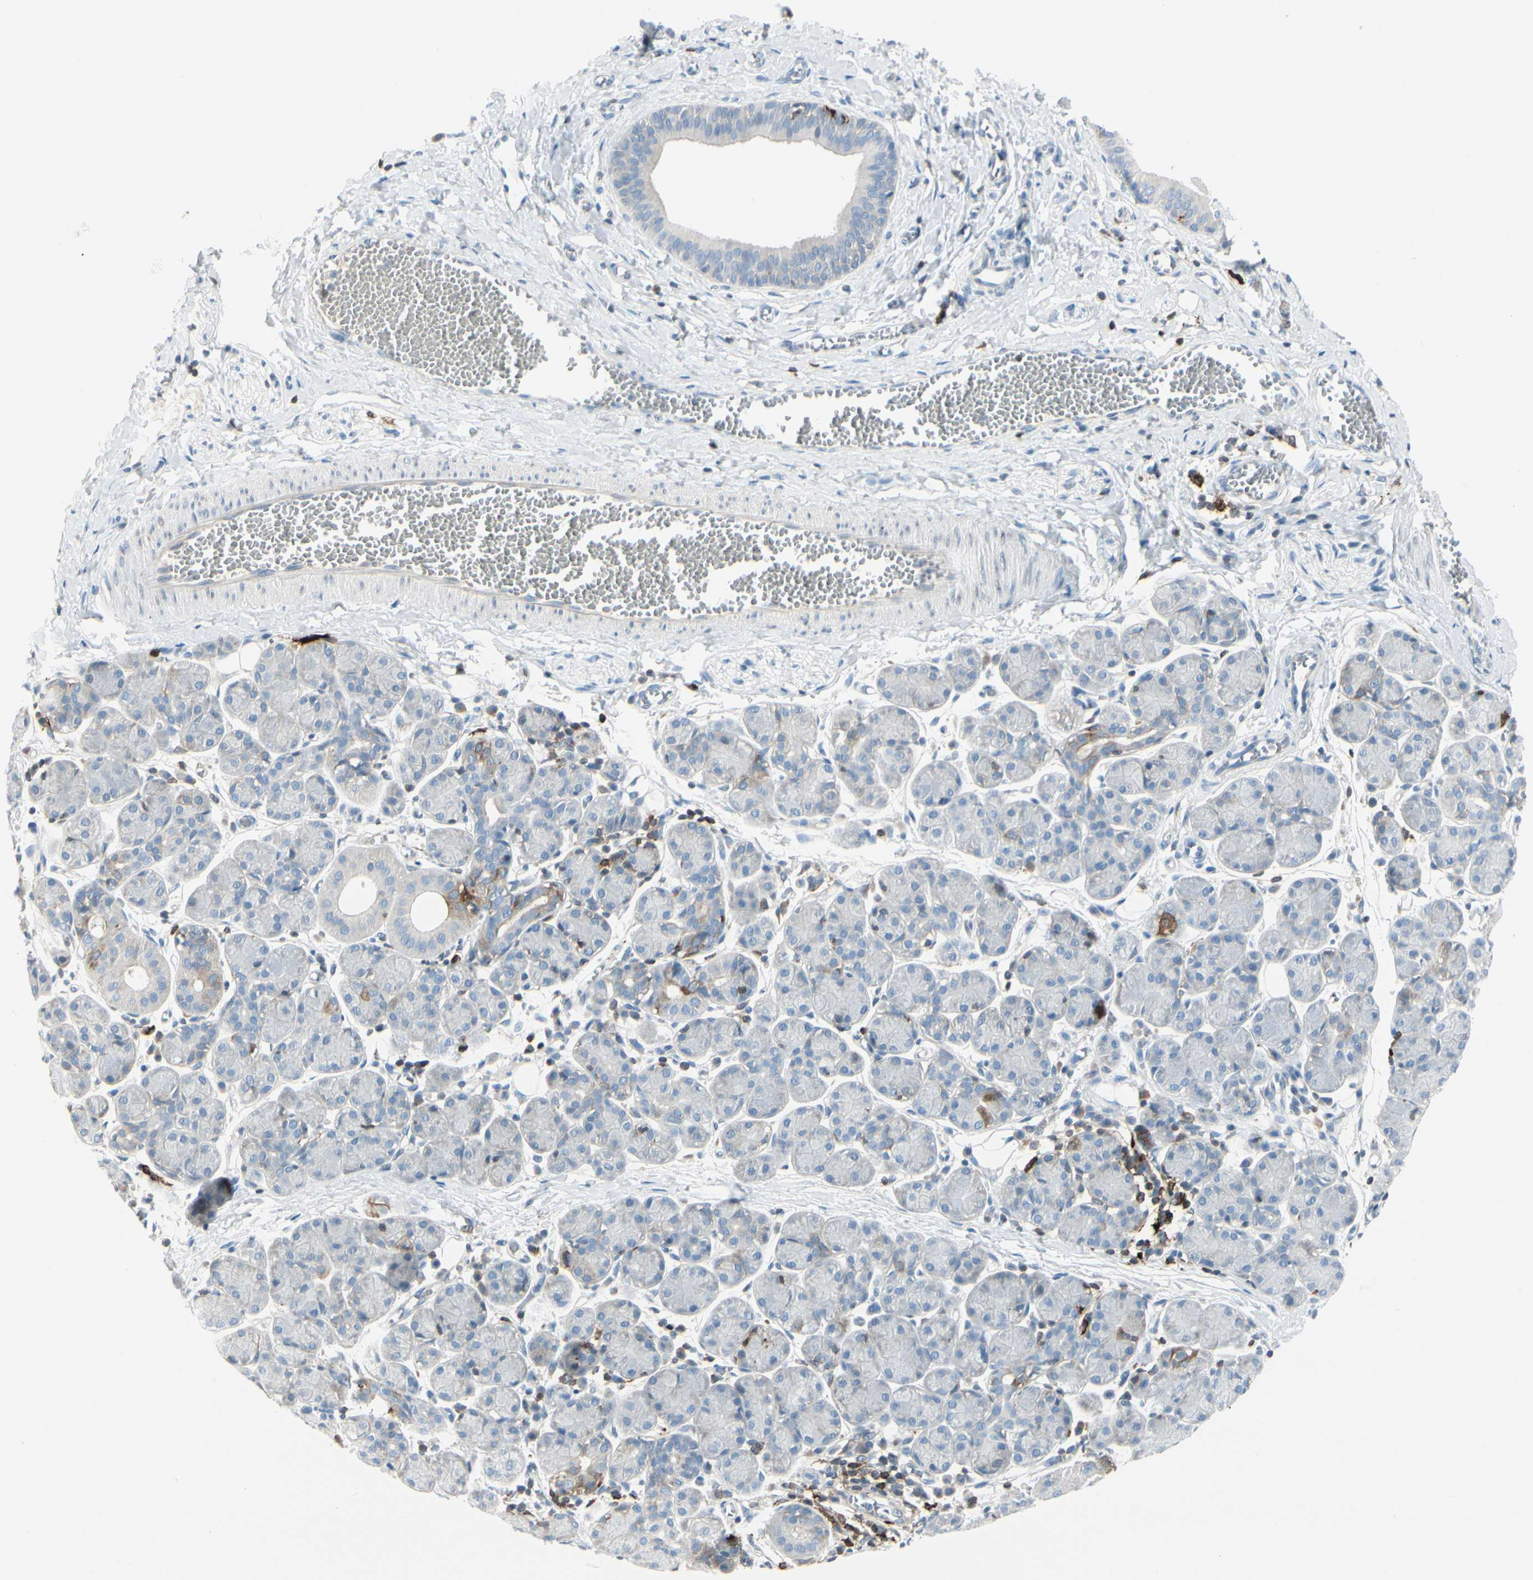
{"staining": {"intensity": "negative", "quantity": "none", "location": "none"}, "tissue": "salivary gland", "cell_type": "Glandular cells", "image_type": "normal", "snomed": [{"axis": "morphology", "description": "Normal tissue, NOS"}, {"axis": "morphology", "description": "Inflammation, NOS"}, {"axis": "topography", "description": "Lymph node"}, {"axis": "topography", "description": "Salivary gland"}], "caption": "IHC micrograph of normal human salivary gland stained for a protein (brown), which demonstrates no positivity in glandular cells.", "gene": "TRAF1", "patient": {"sex": "male", "age": 3}}